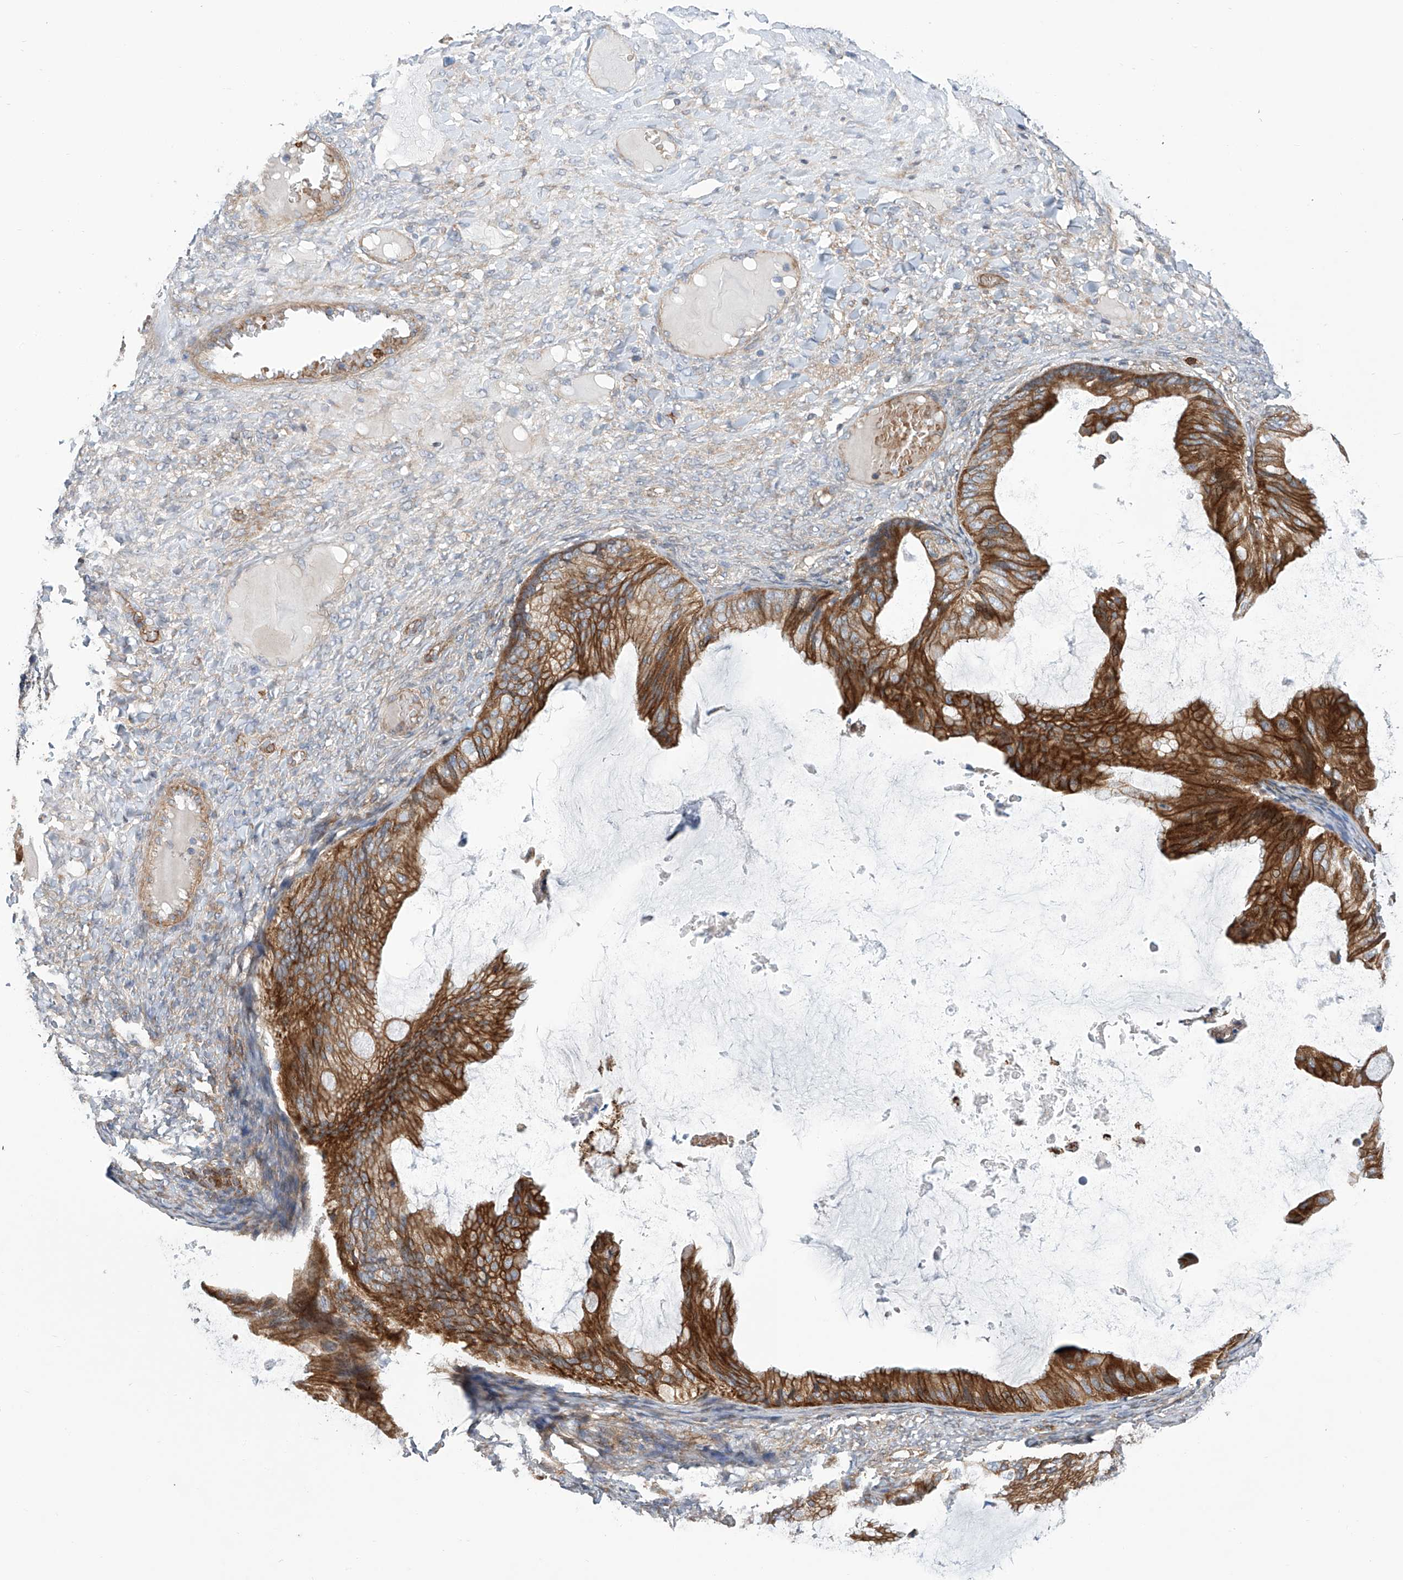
{"staining": {"intensity": "strong", "quantity": ">75%", "location": "cytoplasmic/membranous"}, "tissue": "ovarian cancer", "cell_type": "Tumor cells", "image_type": "cancer", "snomed": [{"axis": "morphology", "description": "Cystadenocarcinoma, mucinous, NOS"}, {"axis": "topography", "description": "Ovary"}], "caption": "Immunohistochemical staining of human ovarian cancer exhibits high levels of strong cytoplasmic/membranous protein expression in approximately >75% of tumor cells.", "gene": "EIF2D", "patient": {"sex": "female", "age": 61}}